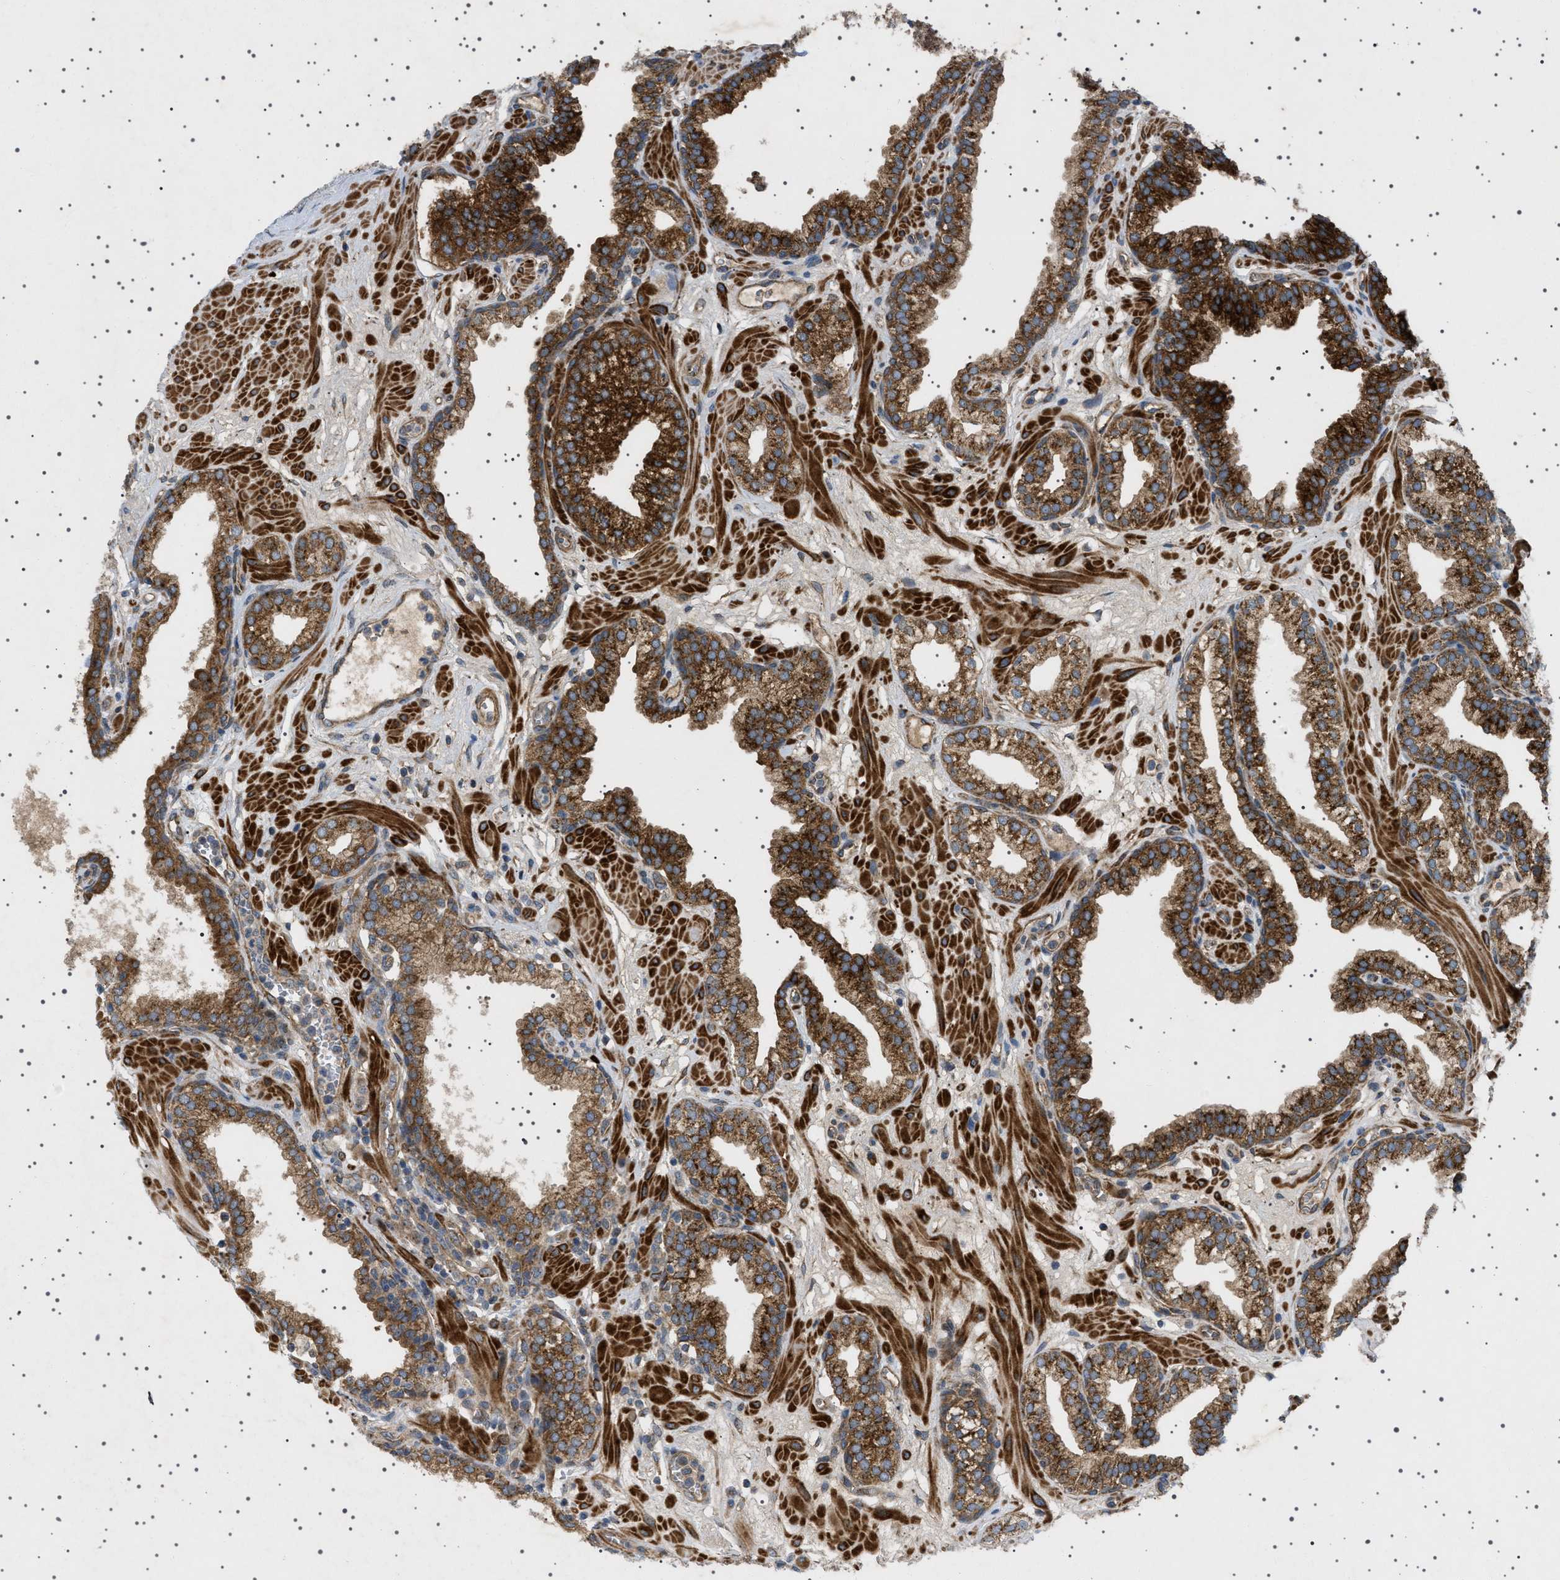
{"staining": {"intensity": "strong", "quantity": ">75%", "location": "cytoplasmic/membranous"}, "tissue": "prostate", "cell_type": "Glandular cells", "image_type": "normal", "snomed": [{"axis": "morphology", "description": "Normal tissue, NOS"}, {"axis": "morphology", "description": "Urothelial carcinoma, Low grade"}, {"axis": "topography", "description": "Urinary bladder"}, {"axis": "topography", "description": "Prostate"}], "caption": "Benign prostate was stained to show a protein in brown. There is high levels of strong cytoplasmic/membranous expression in about >75% of glandular cells. Nuclei are stained in blue.", "gene": "CCDC186", "patient": {"sex": "male", "age": 60}}